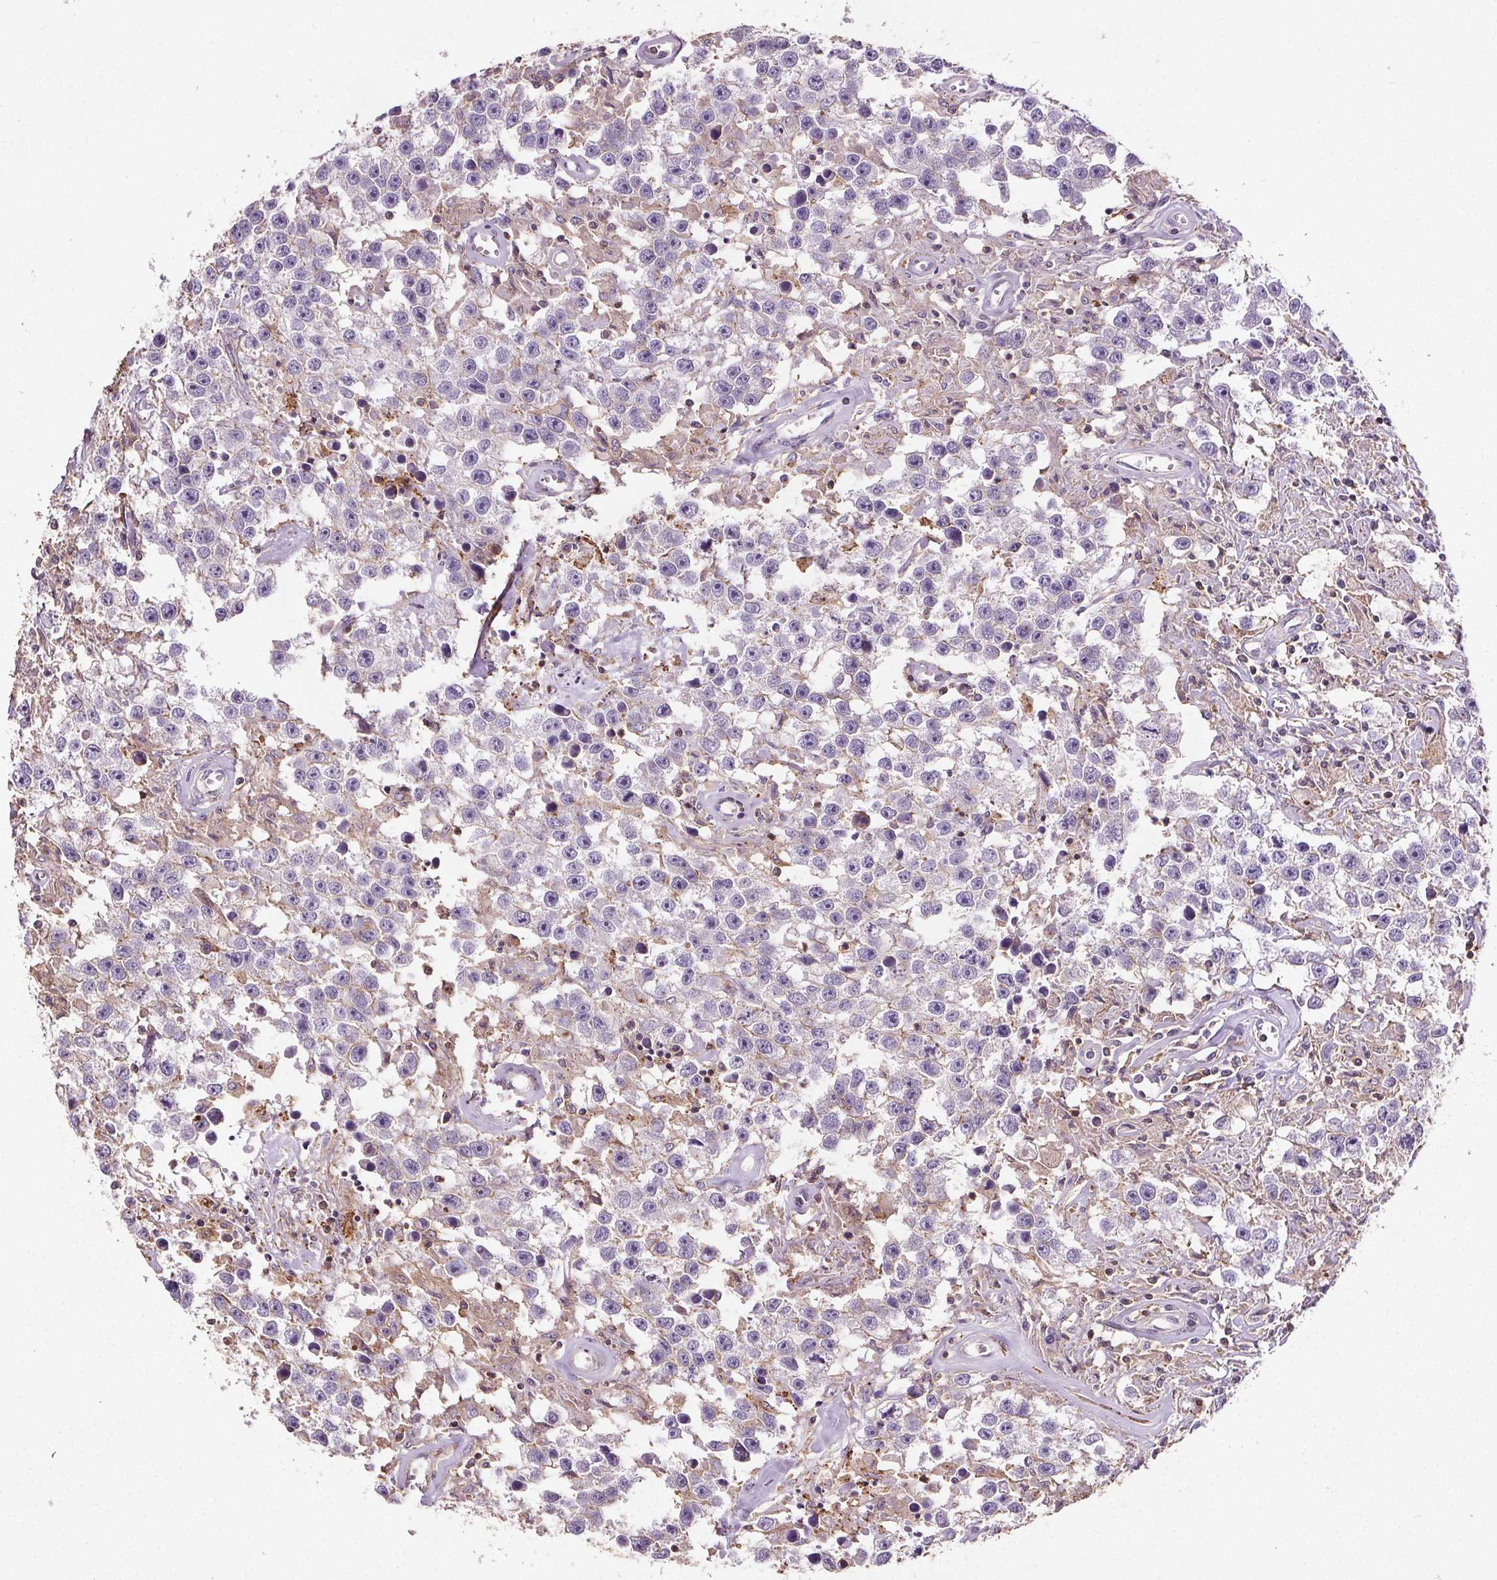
{"staining": {"intensity": "negative", "quantity": "none", "location": "none"}, "tissue": "testis cancer", "cell_type": "Tumor cells", "image_type": "cancer", "snomed": [{"axis": "morphology", "description": "Seminoma, NOS"}, {"axis": "topography", "description": "Testis"}], "caption": "This is an immunohistochemistry (IHC) image of testis cancer (seminoma). There is no expression in tumor cells.", "gene": "C19orf84", "patient": {"sex": "male", "age": 43}}